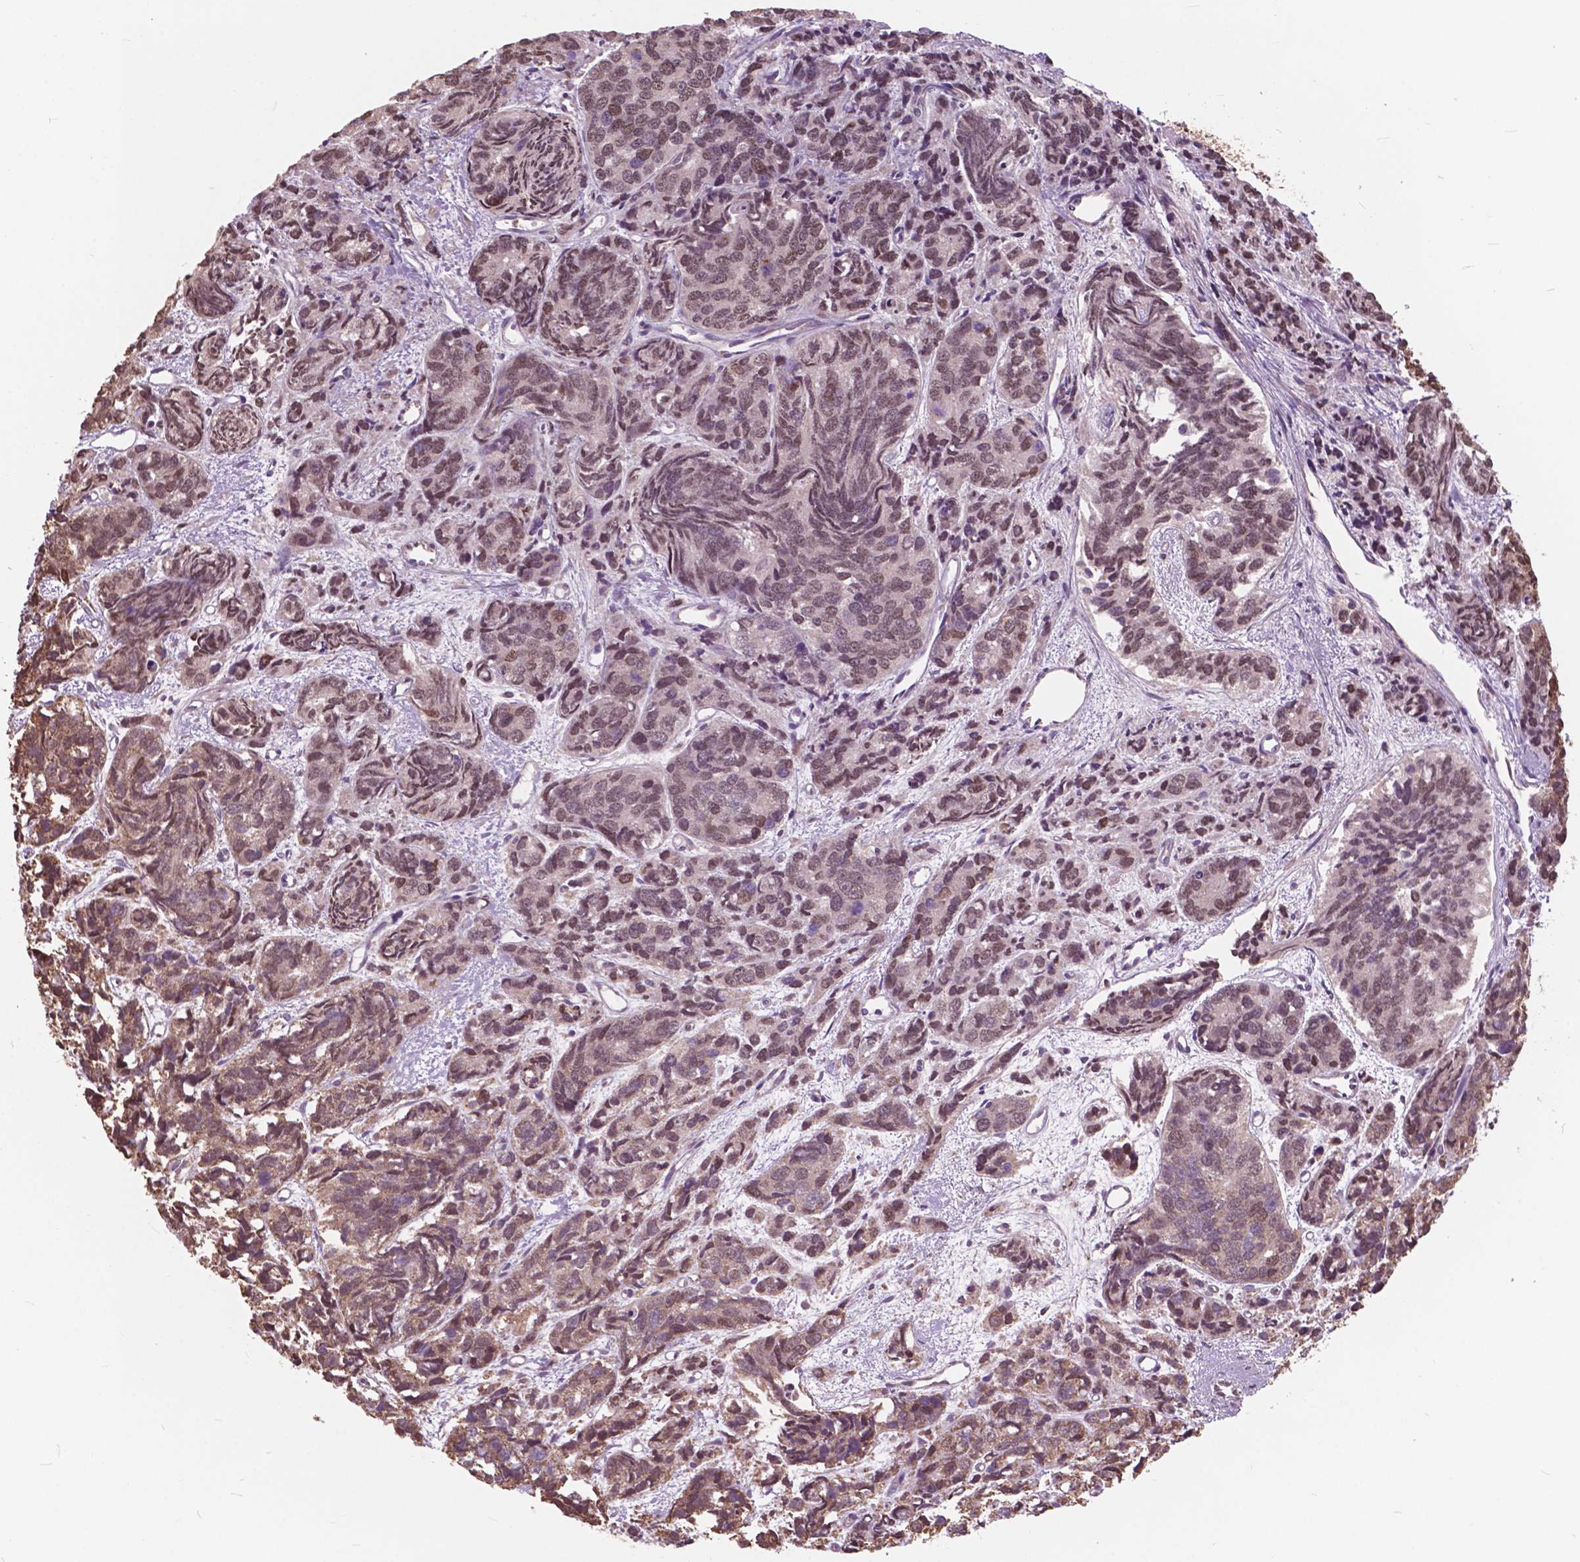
{"staining": {"intensity": "moderate", "quantity": ">75%", "location": "cytoplasmic/membranous,nuclear"}, "tissue": "prostate cancer", "cell_type": "Tumor cells", "image_type": "cancer", "snomed": [{"axis": "morphology", "description": "Adenocarcinoma, High grade"}, {"axis": "topography", "description": "Prostate"}], "caption": "High-magnification brightfield microscopy of adenocarcinoma (high-grade) (prostate) stained with DAB (3,3'-diaminobenzidine) (brown) and counterstained with hematoxylin (blue). tumor cells exhibit moderate cytoplasmic/membranous and nuclear staining is identified in about>75% of cells.", "gene": "SCOC", "patient": {"sex": "male", "age": 77}}